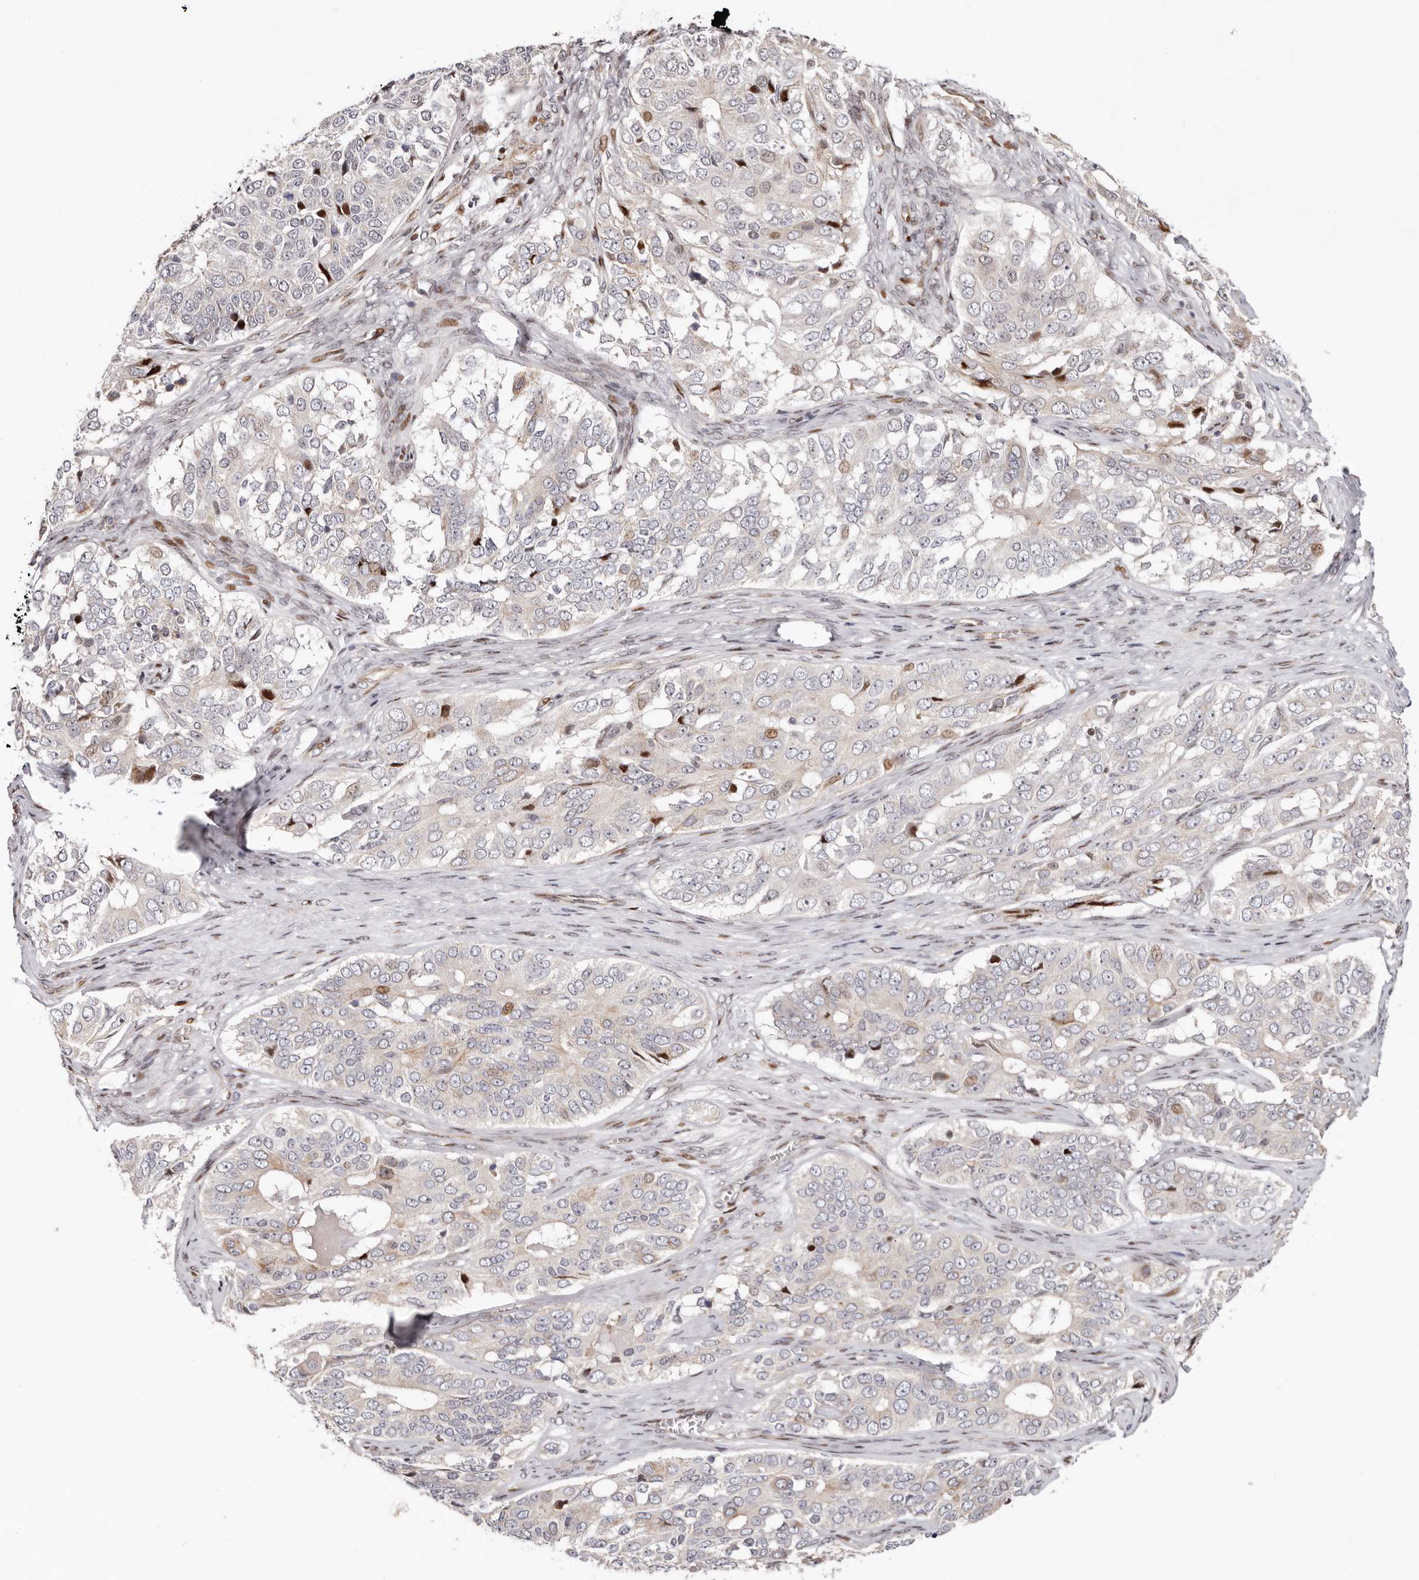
{"staining": {"intensity": "weak", "quantity": "25%-75%", "location": "cytoplasmic/membranous,nuclear"}, "tissue": "ovarian cancer", "cell_type": "Tumor cells", "image_type": "cancer", "snomed": [{"axis": "morphology", "description": "Carcinoma, endometroid"}, {"axis": "topography", "description": "Ovary"}], "caption": "This histopathology image shows immunohistochemistry (IHC) staining of ovarian cancer, with low weak cytoplasmic/membranous and nuclear positivity in approximately 25%-75% of tumor cells.", "gene": "EPHX3", "patient": {"sex": "female", "age": 51}}